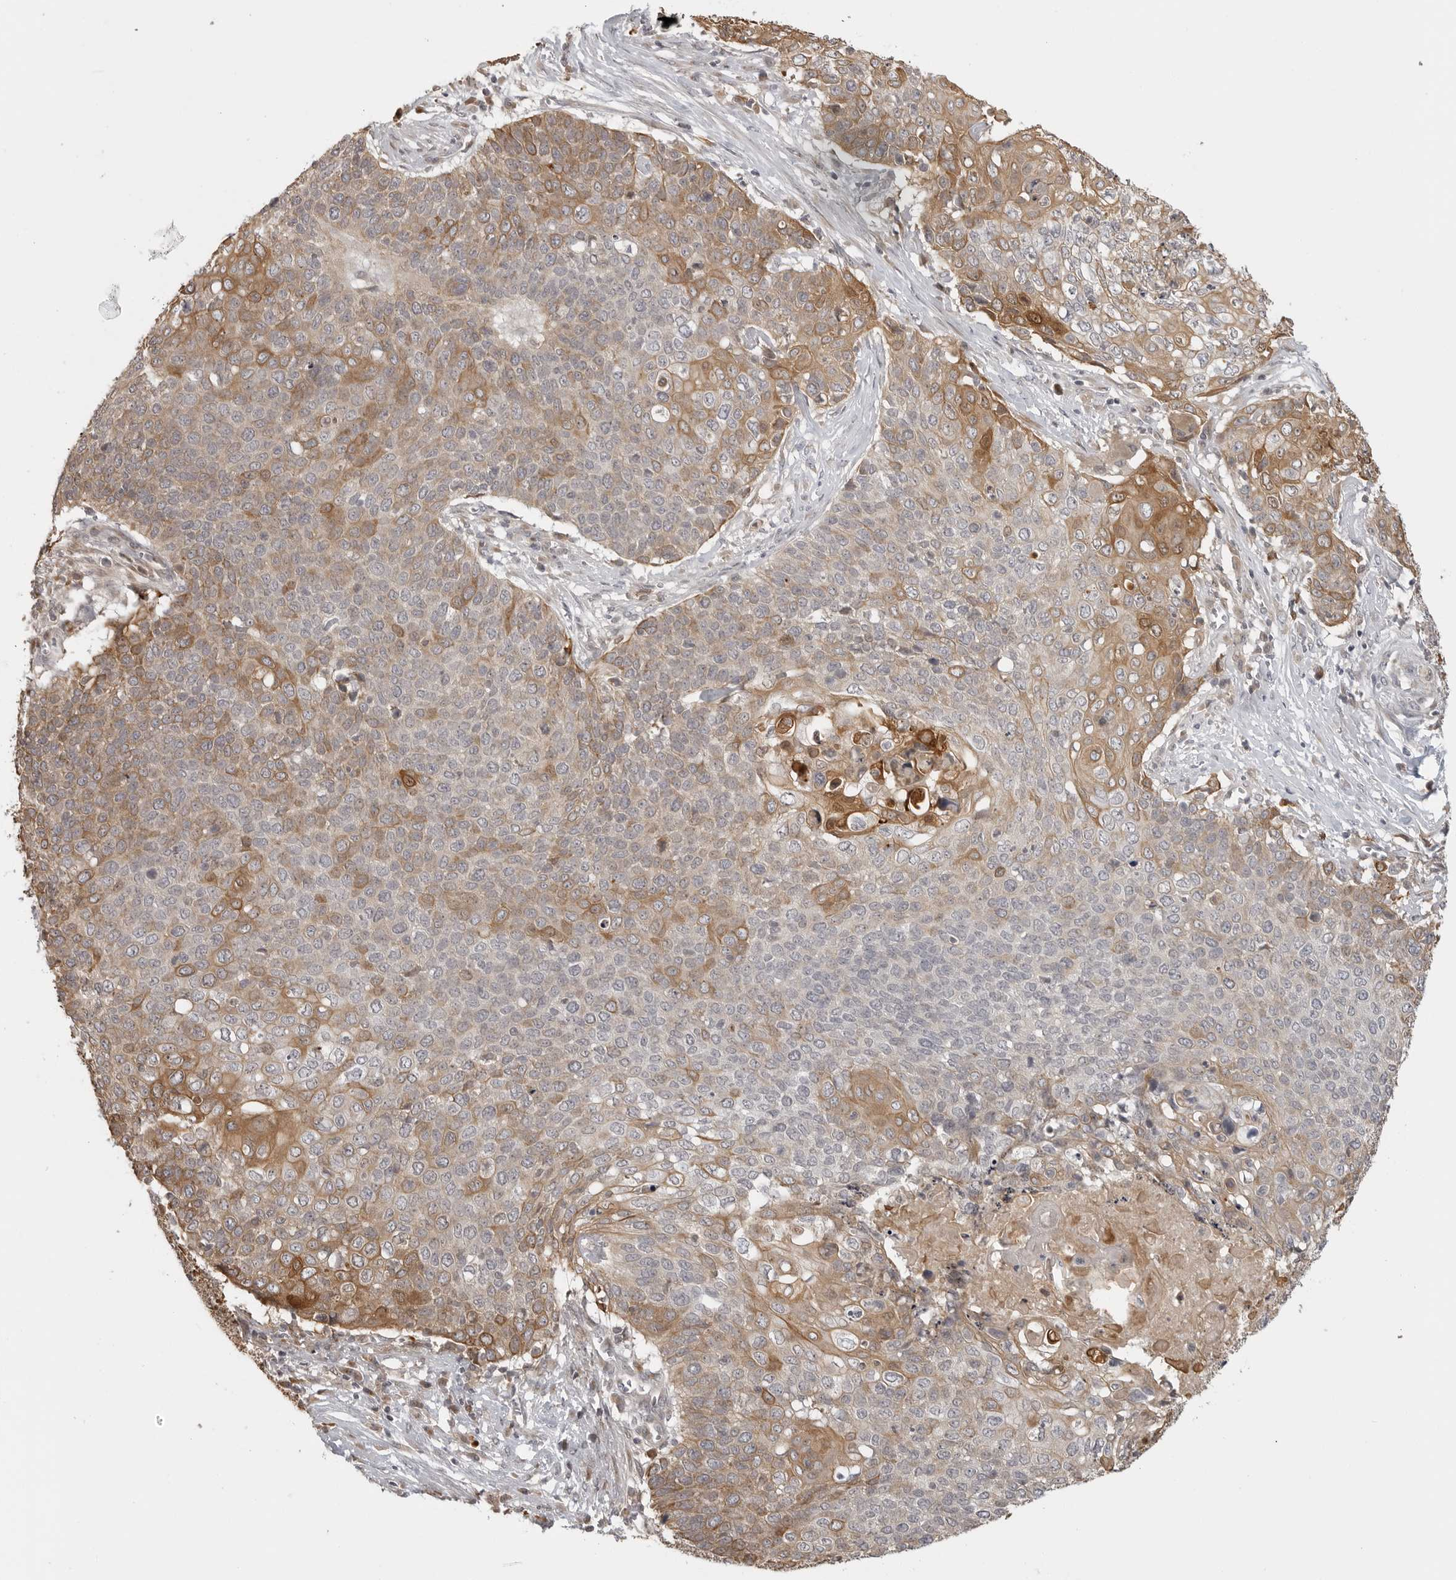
{"staining": {"intensity": "moderate", "quantity": "25%-75%", "location": "cytoplasmic/membranous"}, "tissue": "cervical cancer", "cell_type": "Tumor cells", "image_type": "cancer", "snomed": [{"axis": "morphology", "description": "Squamous cell carcinoma, NOS"}, {"axis": "topography", "description": "Cervix"}], "caption": "Squamous cell carcinoma (cervical) stained with IHC shows moderate cytoplasmic/membranous staining in approximately 25%-75% of tumor cells. The staining was performed using DAB to visualize the protein expression in brown, while the nuclei were stained in blue with hematoxylin (Magnification: 20x).", "gene": "IDO1", "patient": {"sex": "female", "age": 39}}